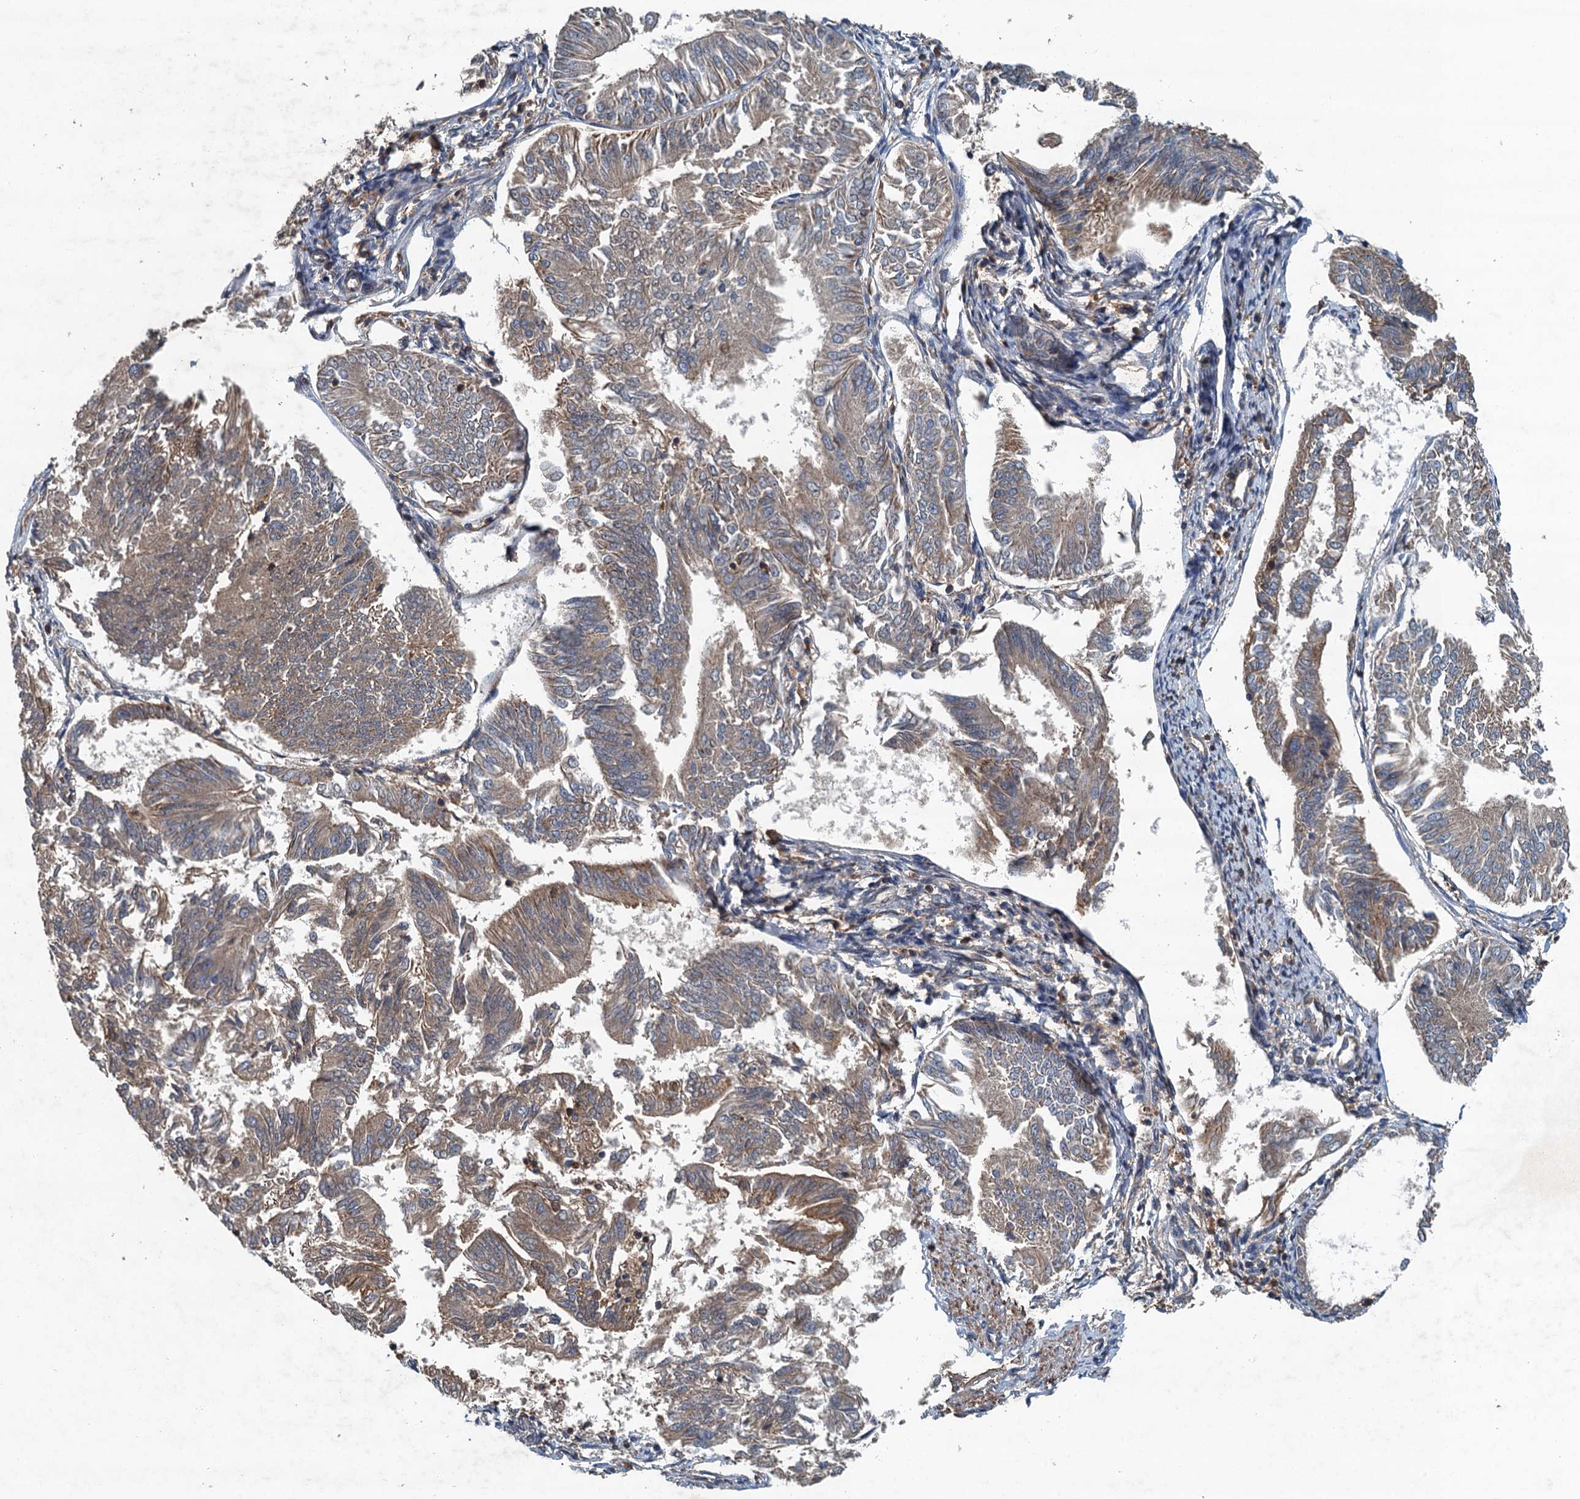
{"staining": {"intensity": "weak", "quantity": ">75%", "location": "cytoplasmic/membranous"}, "tissue": "endometrial cancer", "cell_type": "Tumor cells", "image_type": "cancer", "snomed": [{"axis": "morphology", "description": "Adenocarcinoma, NOS"}, {"axis": "topography", "description": "Endometrium"}], "caption": "Protein analysis of endometrial adenocarcinoma tissue displays weak cytoplasmic/membranous staining in about >75% of tumor cells. (DAB = brown stain, brightfield microscopy at high magnification).", "gene": "BORCS5", "patient": {"sex": "female", "age": 58}}